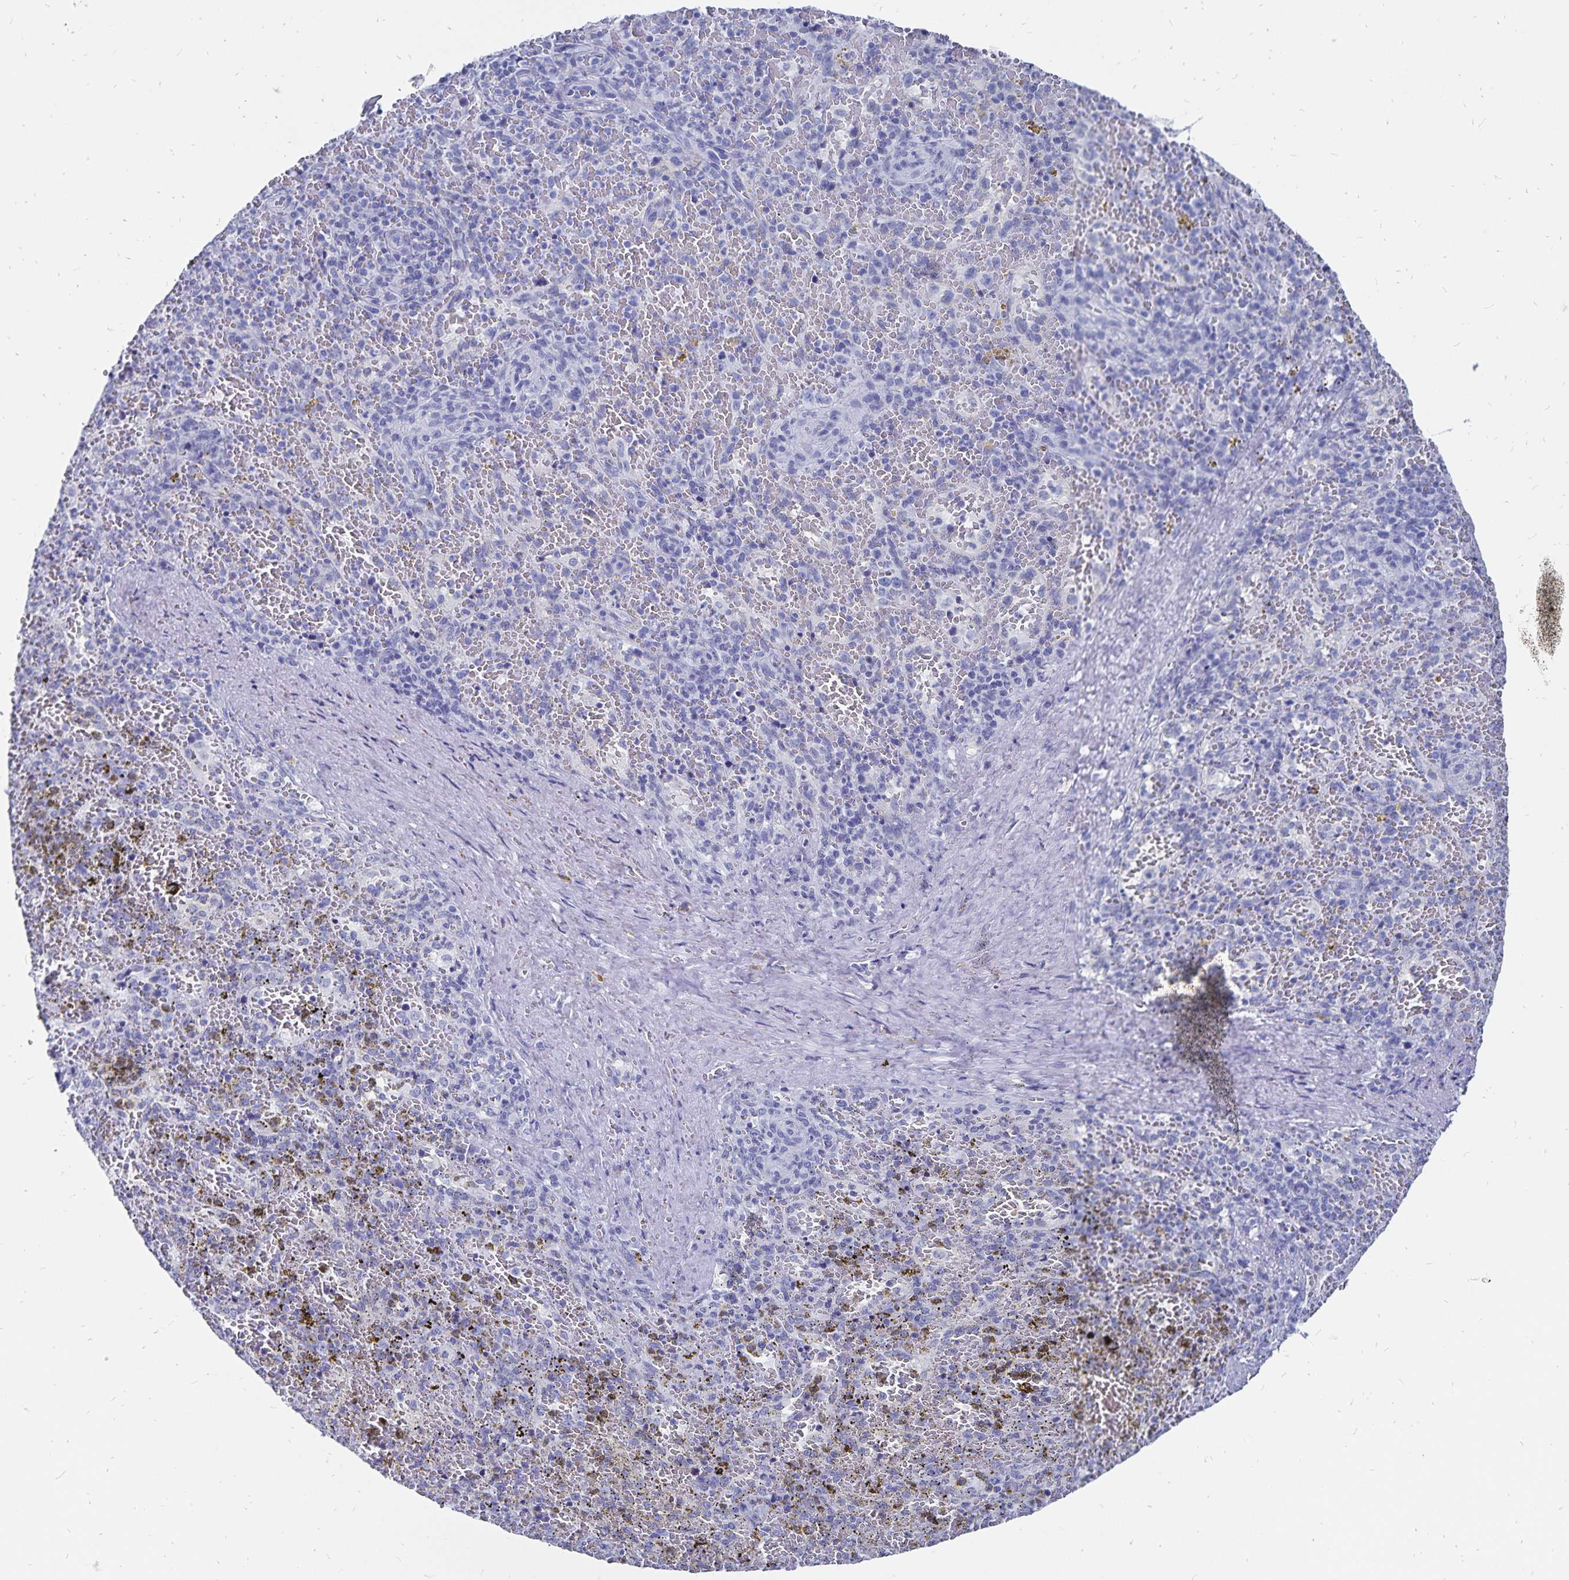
{"staining": {"intensity": "negative", "quantity": "none", "location": "none"}, "tissue": "spleen", "cell_type": "Cells in red pulp", "image_type": "normal", "snomed": [{"axis": "morphology", "description": "Normal tissue, NOS"}, {"axis": "topography", "description": "Spleen"}], "caption": "The image shows no significant expression in cells in red pulp of spleen.", "gene": "ADH1A", "patient": {"sex": "female", "age": 50}}